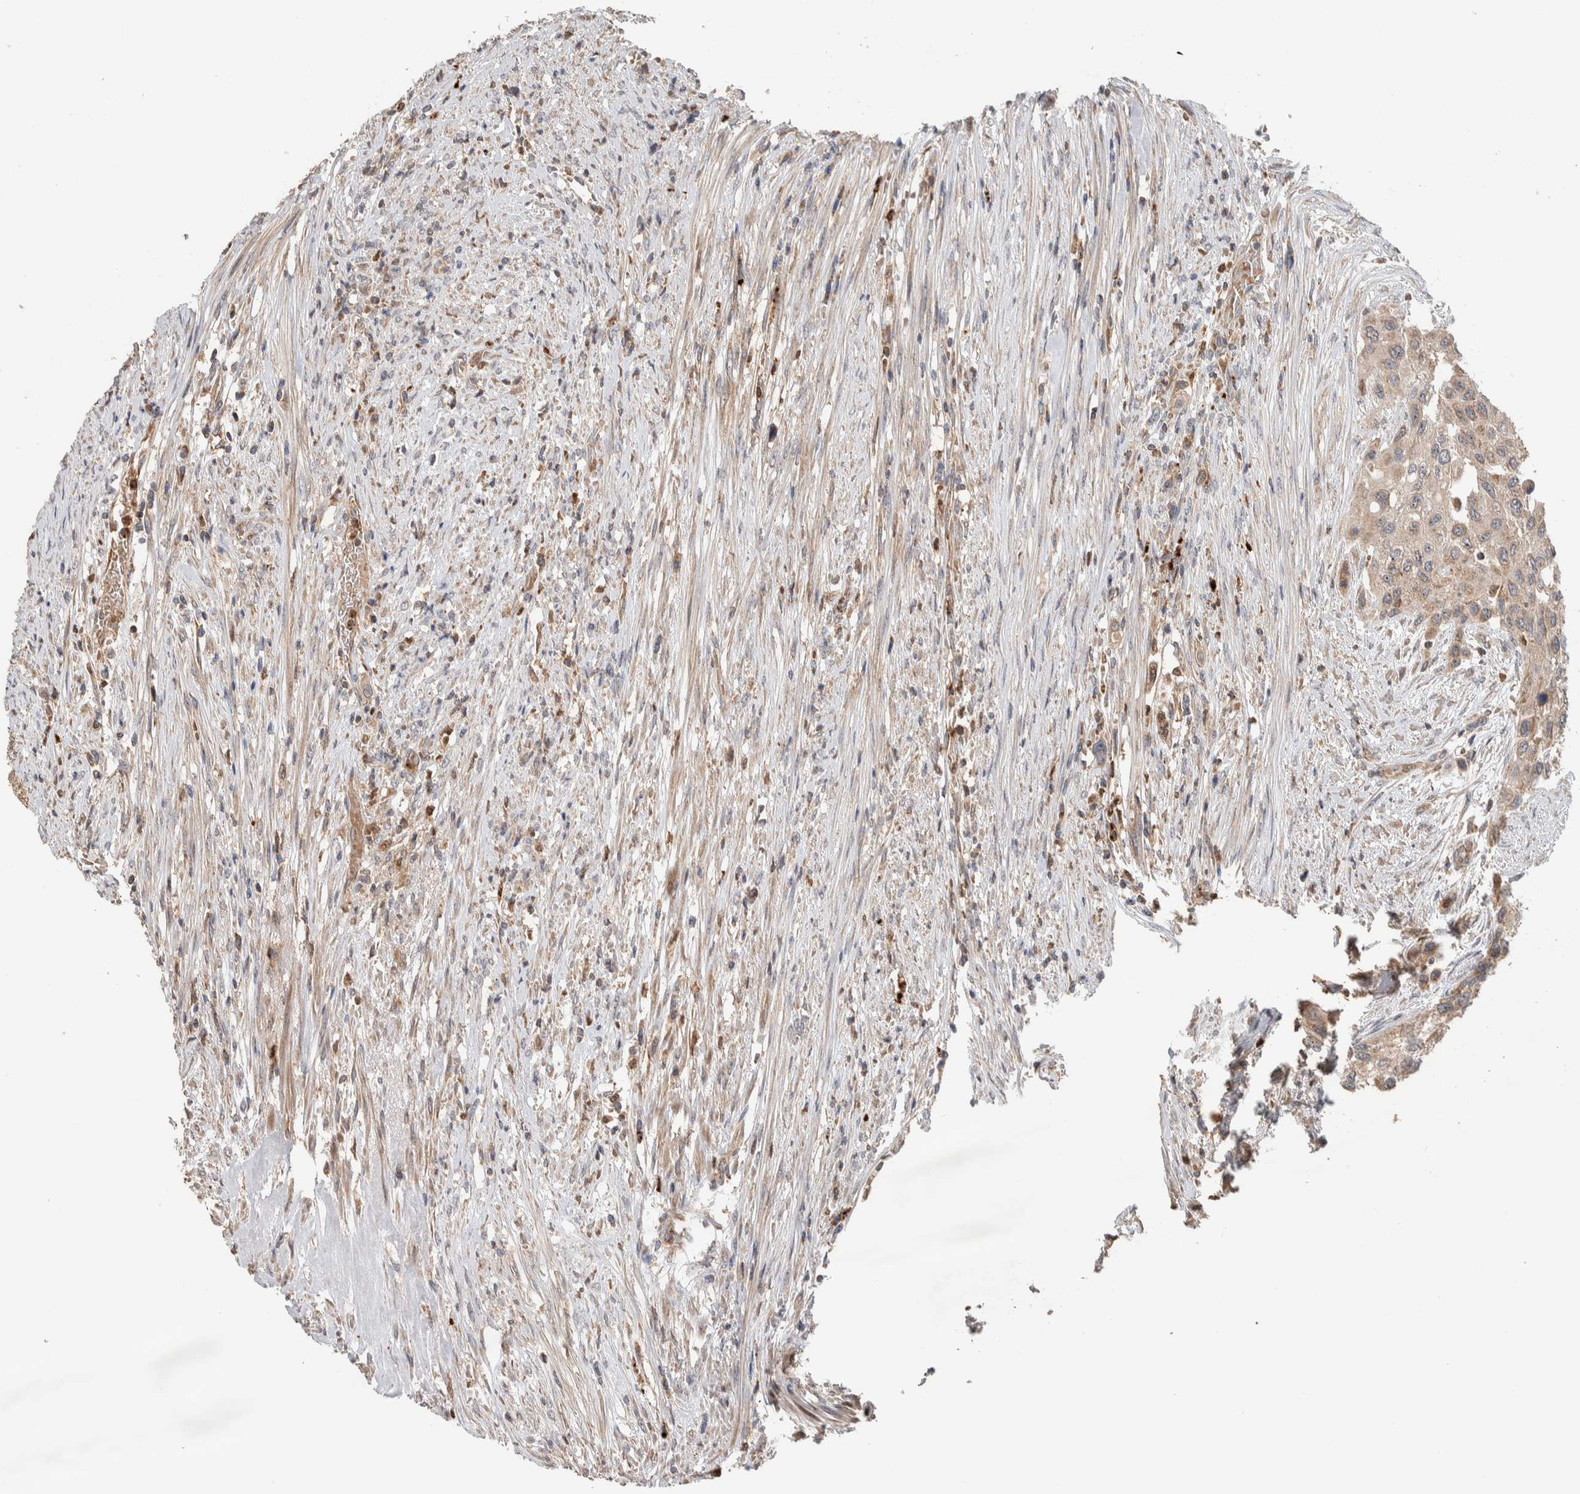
{"staining": {"intensity": "weak", "quantity": ">75%", "location": "cytoplasmic/membranous"}, "tissue": "urothelial cancer", "cell_type": "Tumor cells", "image_type": "cancer", "snomed": [{"axis": "morphology", "description": "Urothelial carcinoma, High grade"}, {"axis": "topography", "description": "Urinary bladder"}], "caption": "Weak cytoplasmic/membranous expression for a protein is identified in about >75% of tumor cells of urothelial carcinoma (high-grade) using immunohistochemistry.", "gene": "VPS53", "patient": {"sex": "female", "age": 56}}